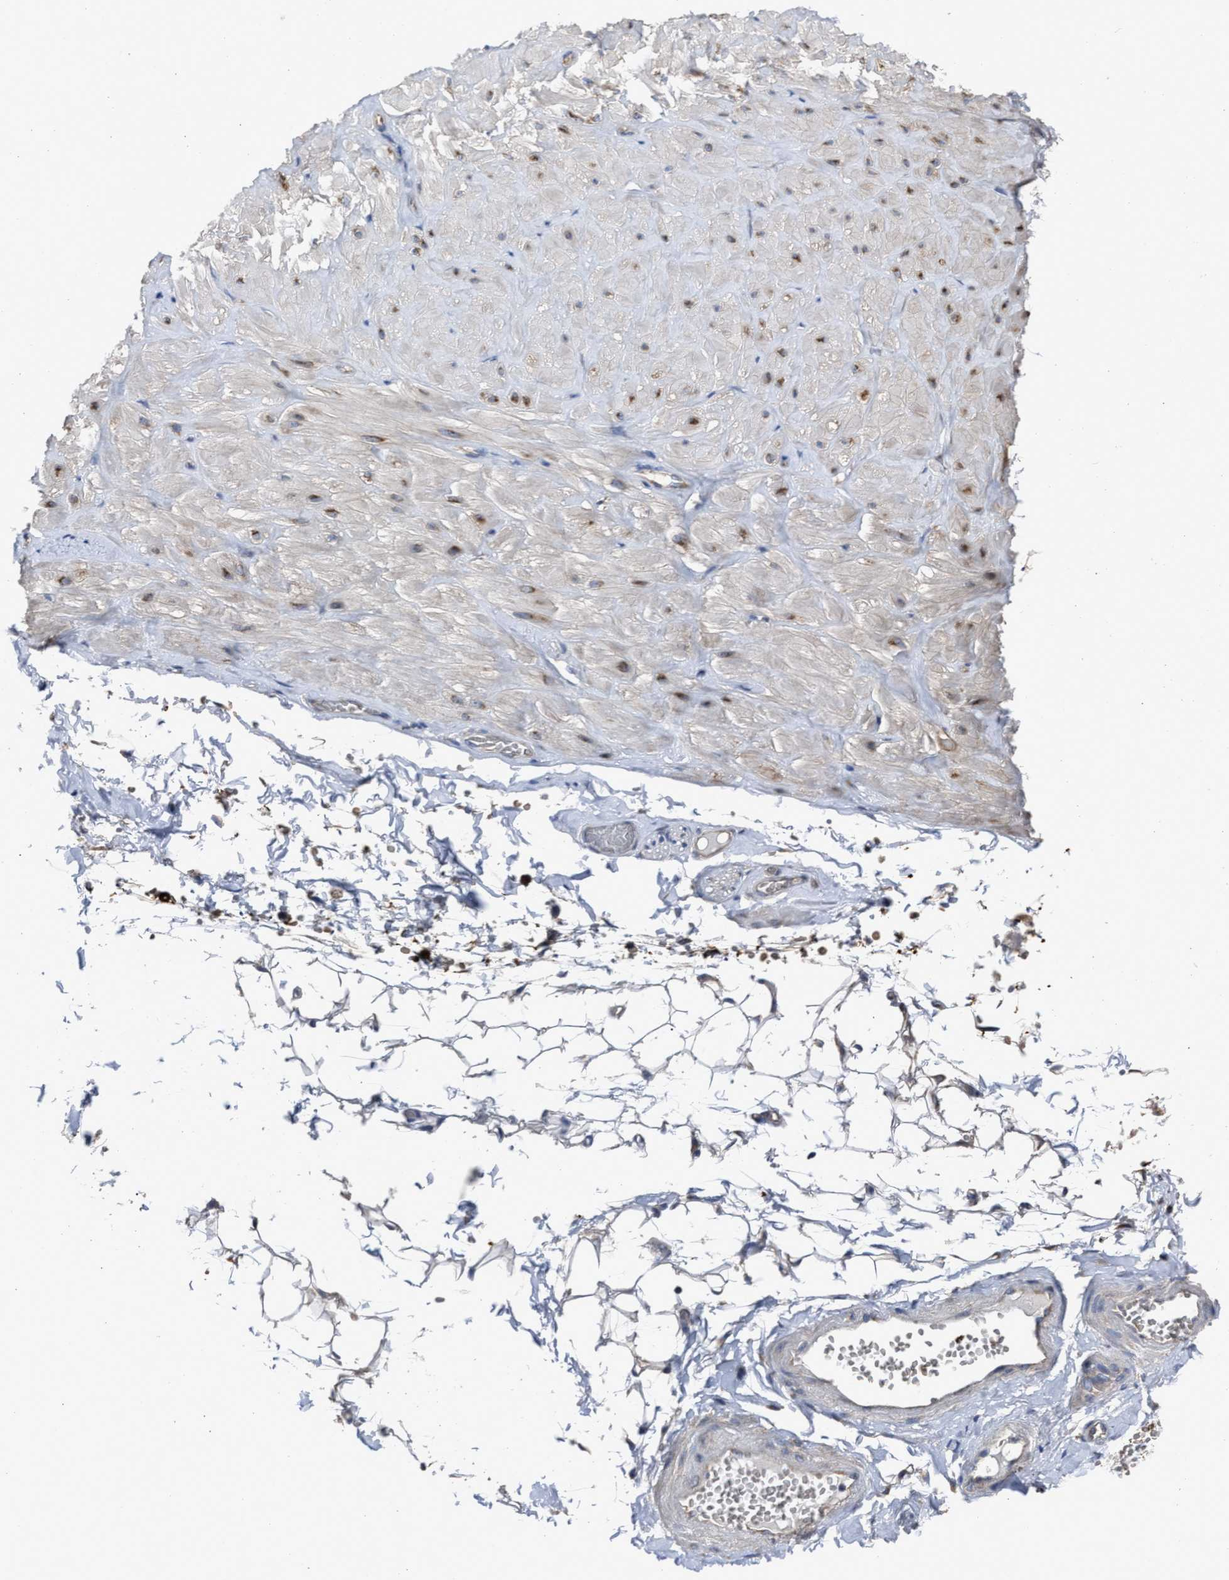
{"staining": {"intensity": "weak", "quantity": "25%-75%", "location": "cytoplasmic/membranous"}, "tissue": "adipose tissue", "cell_type": "Adipocytes", "image_type": "normal", "snomed": [{"axis": "morphology", "description": "Normal tissue, NOS"}, {"axis": "topography", "description": "Adipose tissue"}, {"axis": "topography", "description": "Vascular tissue"}, {"axis": "topography", "description": "Peripheral nerve tissue"}], "caption": "Weak cytoplasmic/membranous expression is identified in approximately 25%-75% of adipocytes in unremarkable adipose tissue. The protein is shown in brown color, while the nuclei are stained blue.", "gene": "UPF1", "patient": {"sex": "male", "age": 25}}